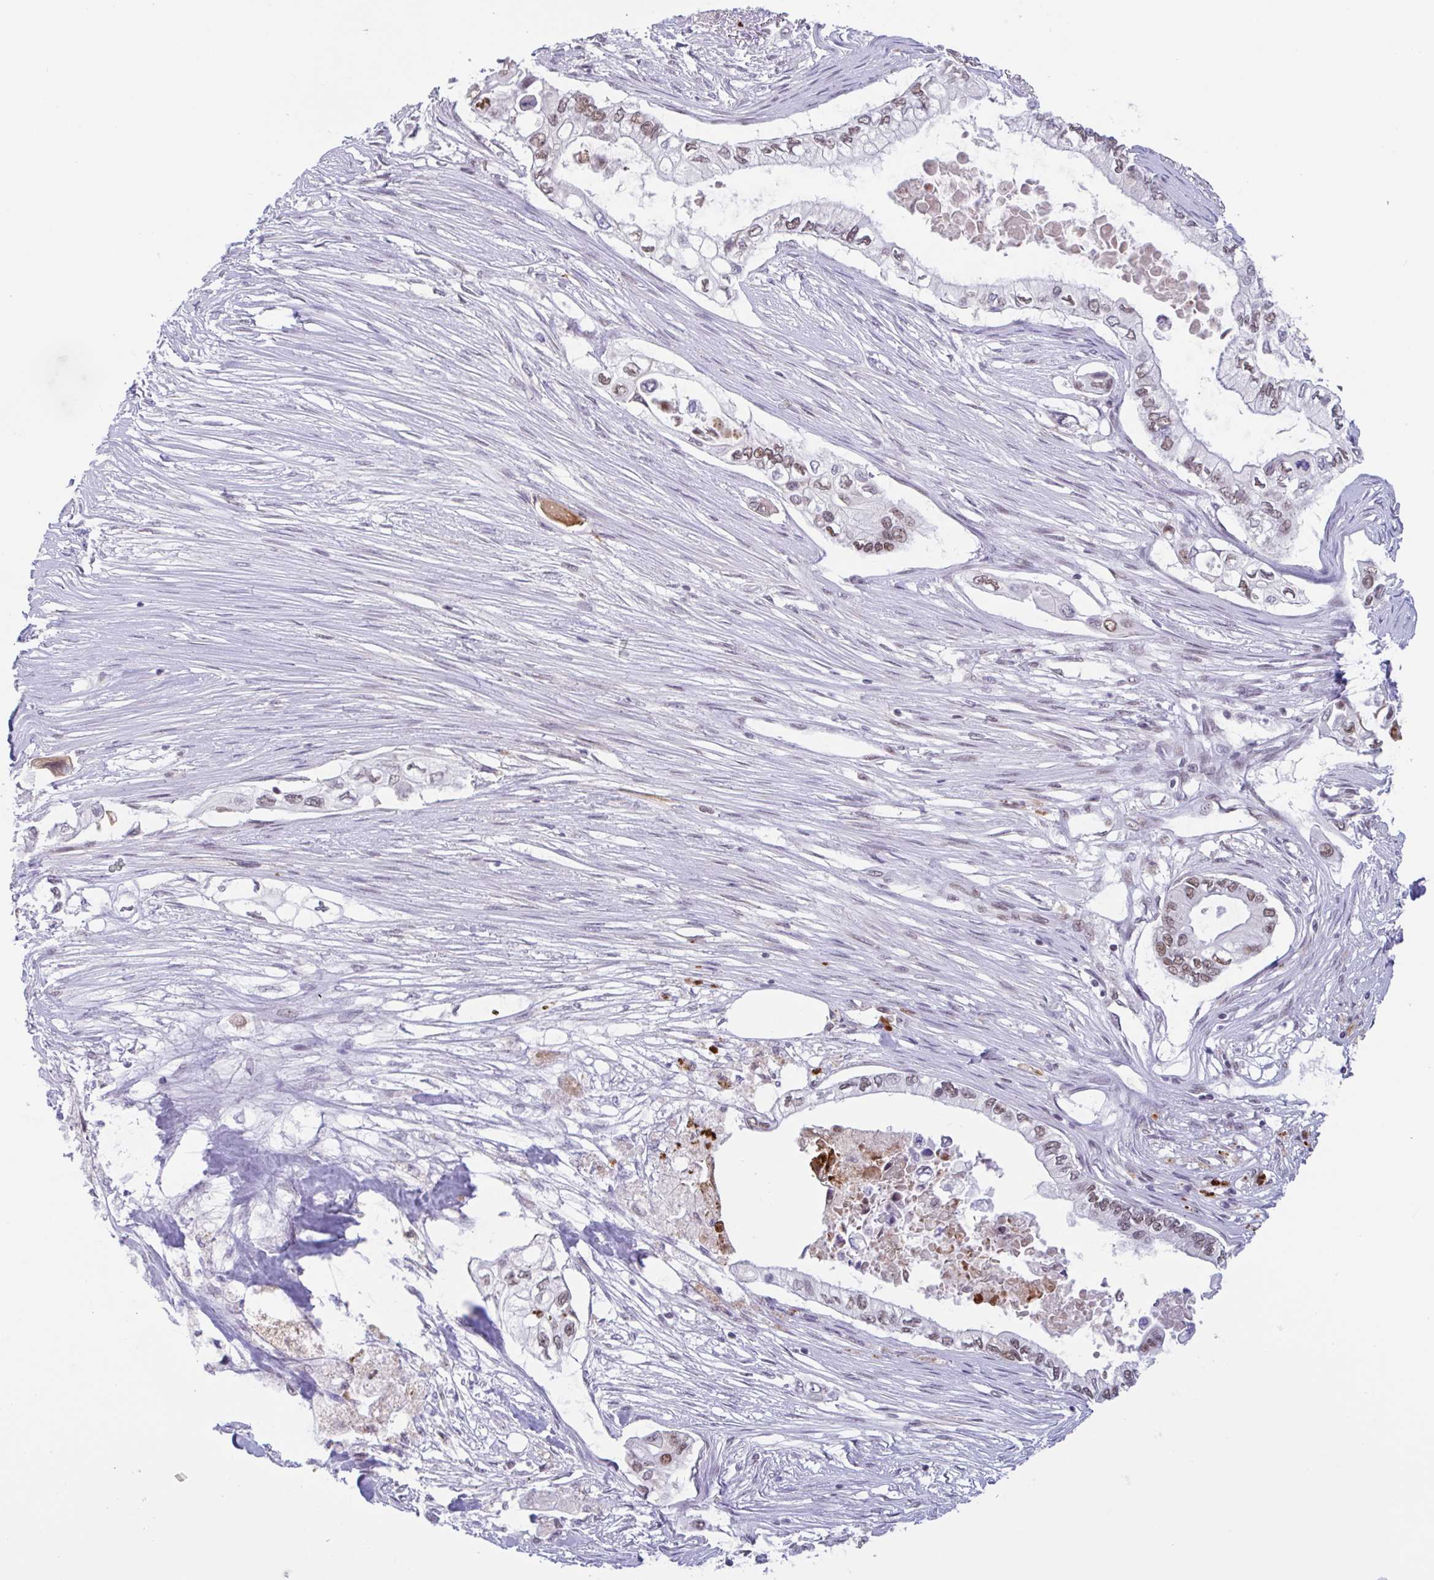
{"staining": {"intensity": "moderate", "quantity": ">75%", "location": "nuclear"}, "tissue": "pancreatic cancer", "cell_type": "Tumor cells", "image_type": "cancer", "snomed": [{"axis": "morphology", "description": "Adenocarcinoma, NOS"}, {"axis": "topography", "description": "Pancreas"}], "caption": "Protein staining of pancreatic adenocarcinoma tissue exhibits moderate nuclear staining in approximately >75% of tumor cells. (Stains: DAB (3,3'-diaminobenzidine) in brown, nuclei in blue, Microscopy: brightfield microscopy at high magnification).", "gene": "PLG", "patient": {"sex": "female", "age": 63}}